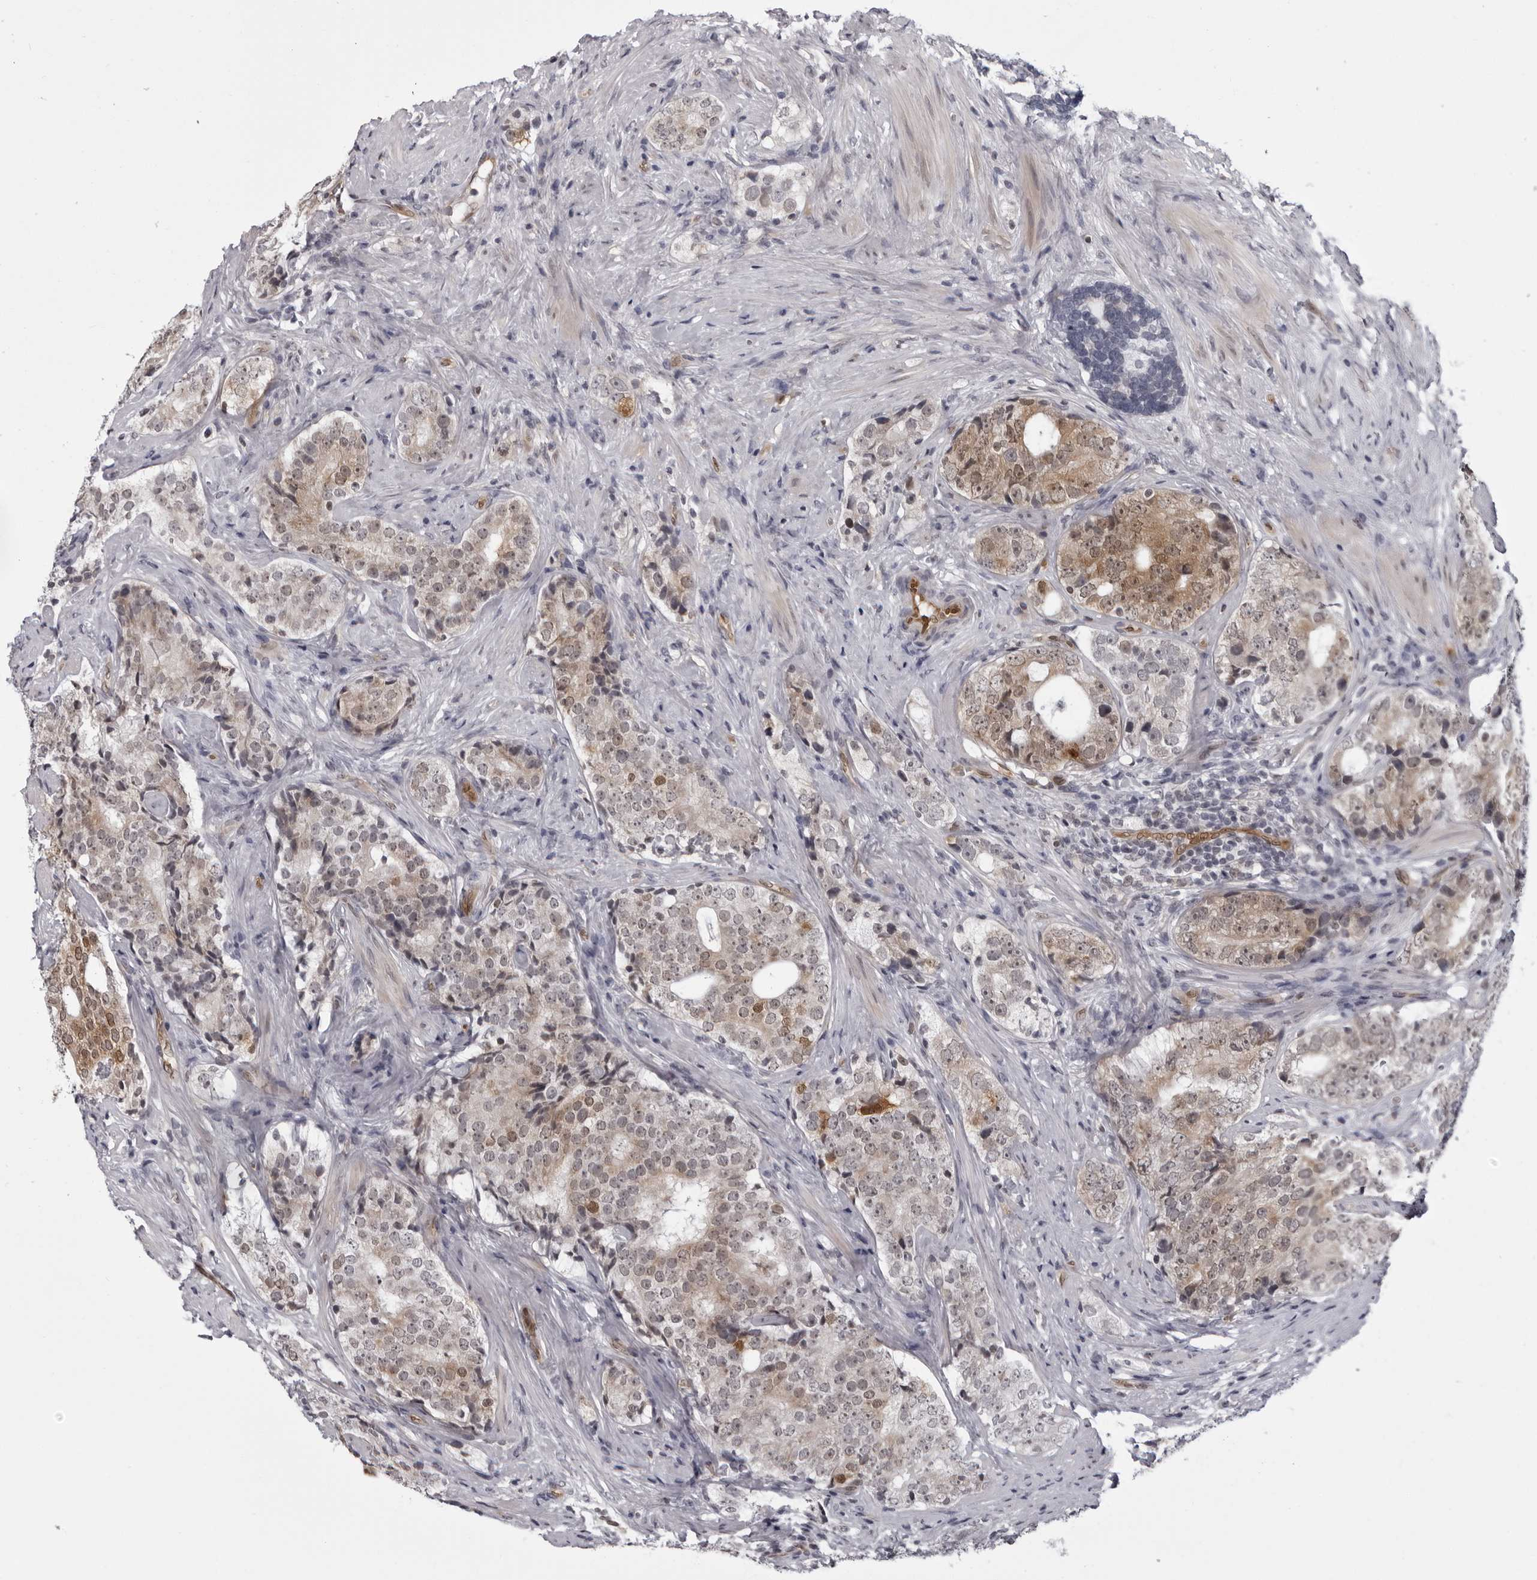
{"staining": {"intensity": "moderate", "quantity": ">75%", "location": "cytoplasmic/membranous,nuclear"}, "tissue": "prostate cancer", "cell_type": "Tumor cells", "image_type": "cancer", "snomed": [{"axis": "morphology", "description": "Adenocarcinoma, High grade"}, {"axis": "topography", "description": "Prostate"}], "caption": "The histopathology image shows a brown stain indicating the presence of a protein in the cytoplasmic/membranous and nuclear of tumor cells in prostate cancer.", "gene": "MAPK12", "patient": {"sex": "male", "age": 56}}